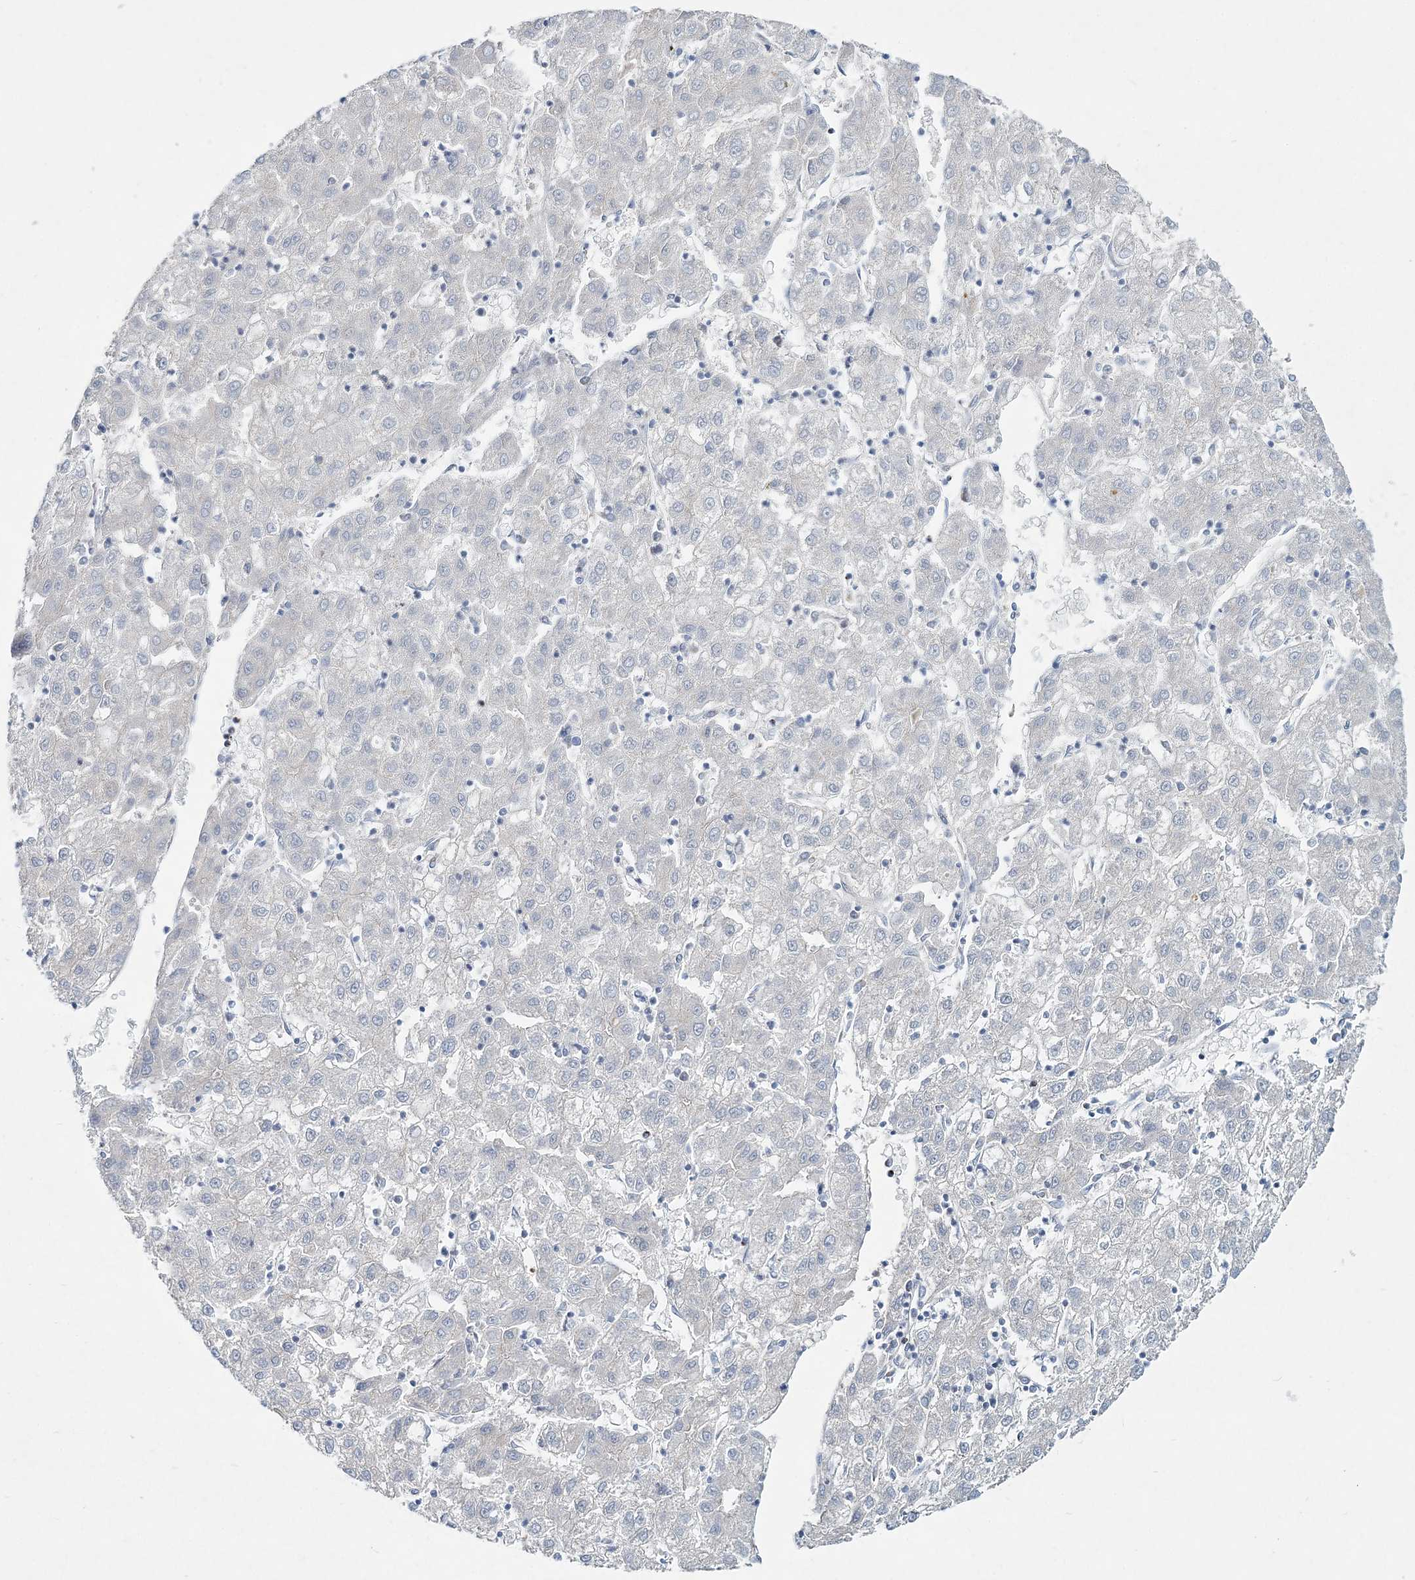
{"staining": {"intensity": "negative", "quantity": "none", "location": "none"}, "tissue": "liver cancer", "cell_type": "Tumor cells", "image_type": "cancer", "snomed": [{"axis": "morphology", "description": "Carcinoma, Hepatocellular, NOS"}, {"axis": "topography", "description": "Liver"}], "caption": "Liver cancer was stained to show a protein in brown. There is no significant positivity in tumor cells.", "gene": "ADGRL1", "patient": {"sex": "male", "age": 72}}